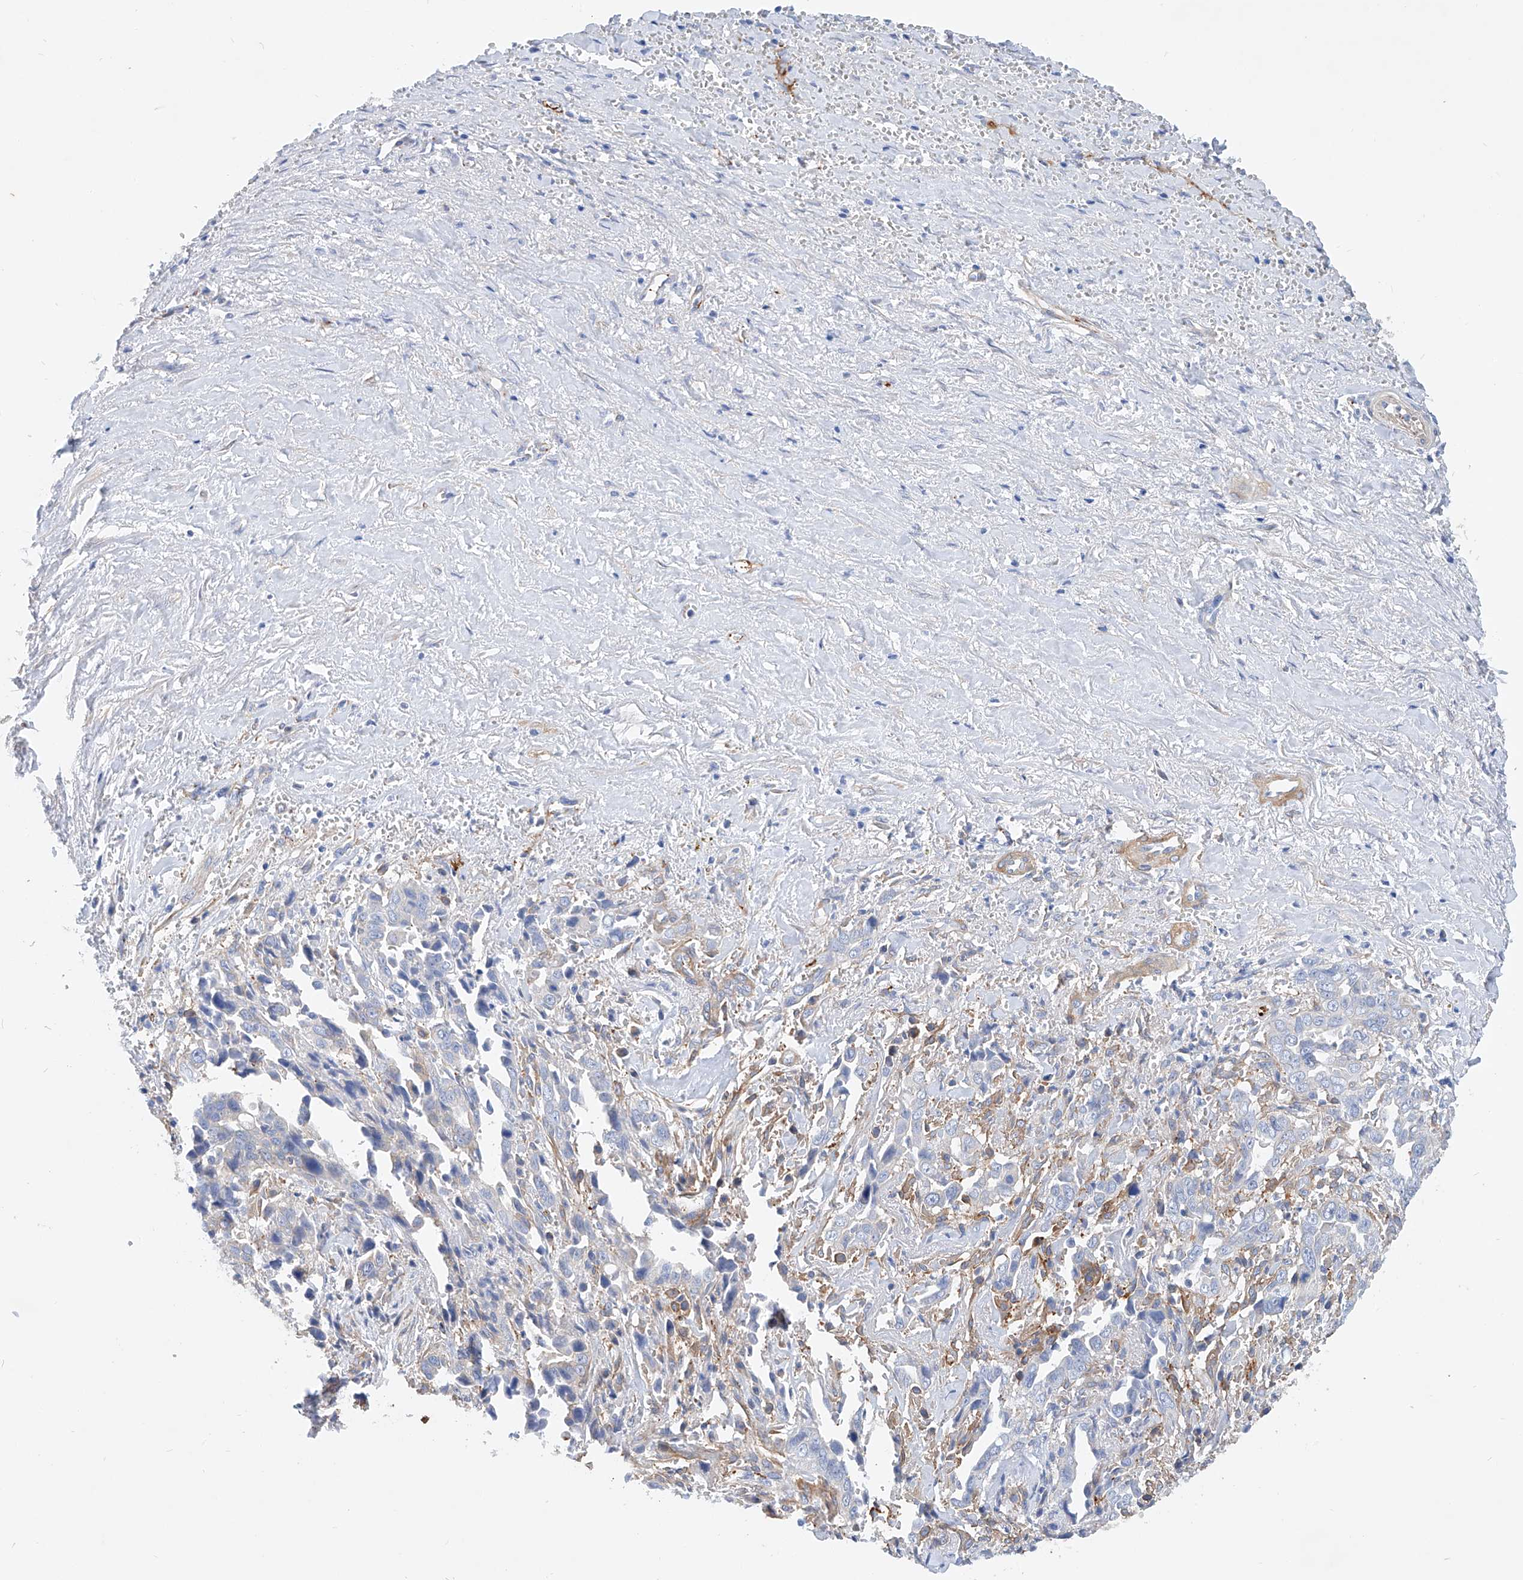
{"staining": {"intensity": "negative", "quantity": "none", "location": "none"}, "tissue": "liver cancer", "cell_type": "Tumor cells", "image_type": "cancer", "snomed": [{"axis": "morphology", "description": "Cholangiocarcinoma"}, {"axis": "topography", "description": "Liver"}], "caption": "Tumor cells are negative for protein expression in human liver cancer (cholangiocarcinoma).", "gene": "TAS2R60", "patient": {"sex": "female", "age": 79}}